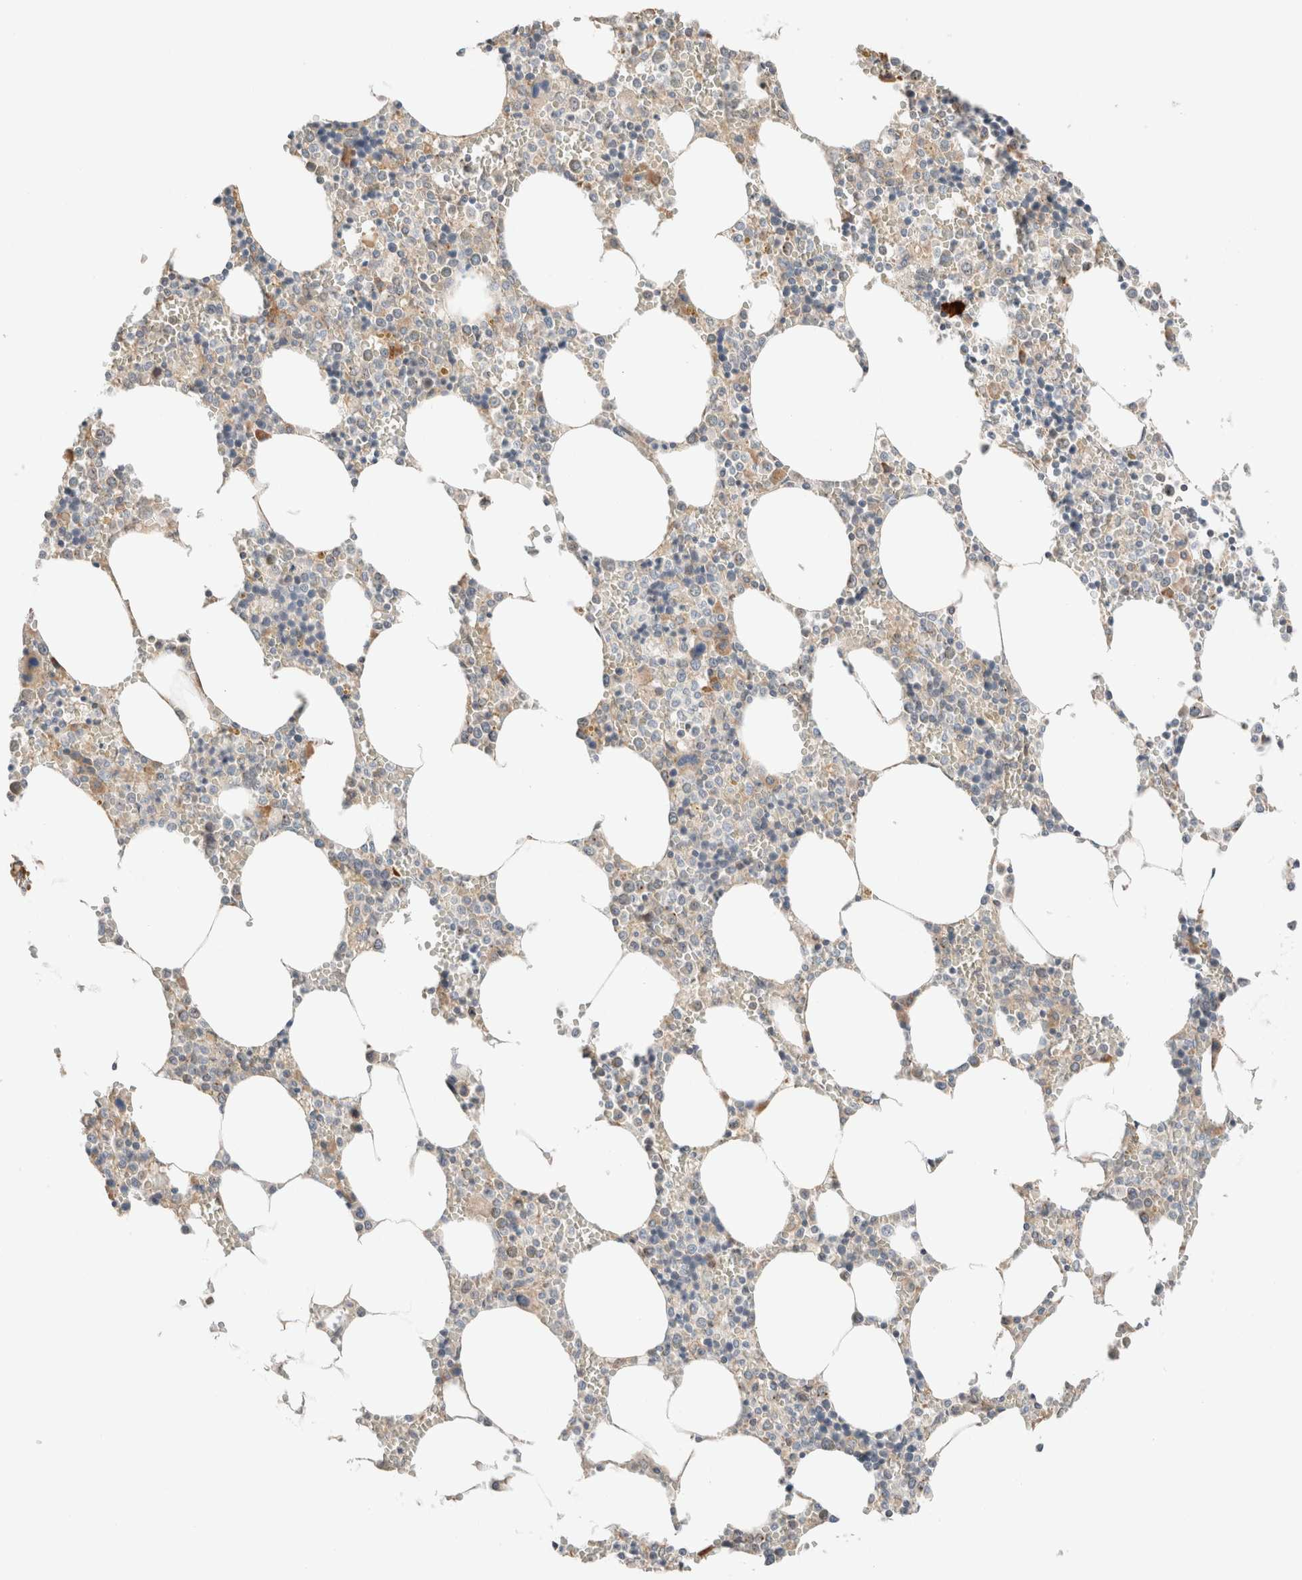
{"staining": {"intensity": "moderate", "quantity": "<25%", "location": "cytoplasmic/membranous"}, "tissue": "bone marrow", "cell_type": "Hematopoietic cells", "image_type": "normal", "snomed": [{"axis": "morphology", "description": "Normal tissue, NOS"}, {"axis": "topography", "description": "Bone marrow"}], "caption": "IHC (DAB (3,3'-diaminobenzidine)) staining of unremarkable human bone marrow displays moderate cytoplasmic/membranous protein expression in approximately <25% of hematopoietic cells.", "gene": "PCM1", "patient": {"sex": "male", "age": 70}}